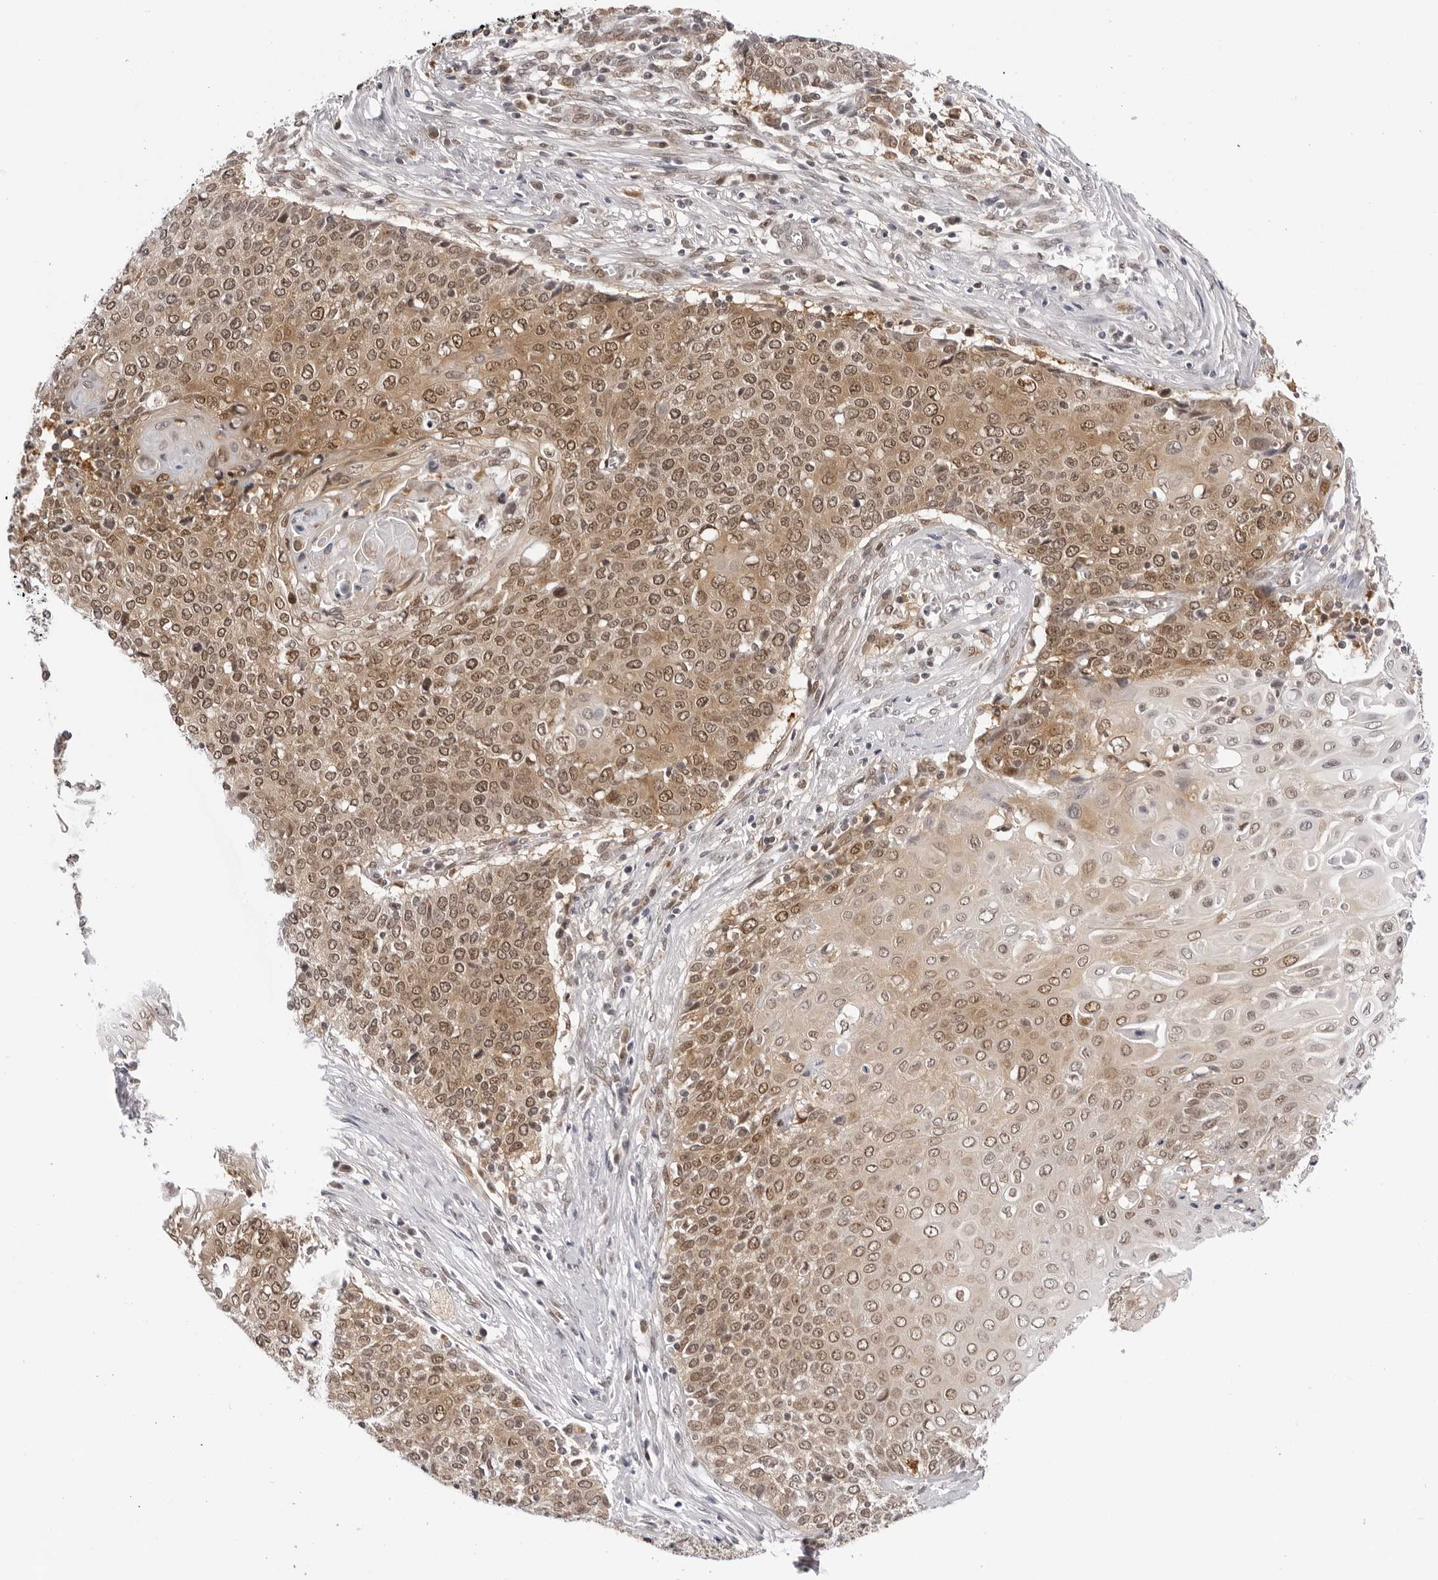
{"staining": {"intensity": "moderate", "quantity": ">75%", "location": "cytoplasmic/membranous,nuclear"}, "tissue": "cervical cancer", "cell_type": "Tumor cells", "image_type": "cancer", "snomed": [{"axis": "morphology", "description": "Squamous cell carcinoma, NOS"}, {"axis": "topography", "description": "Cervix"}], "caption": "Human cervical cancer (squamous cell carcinoma) stained with a protein marker reveals moderate staining in tumor cells.", "gene": "WDR77", "patient": {"sex": "female", "age": 39}}